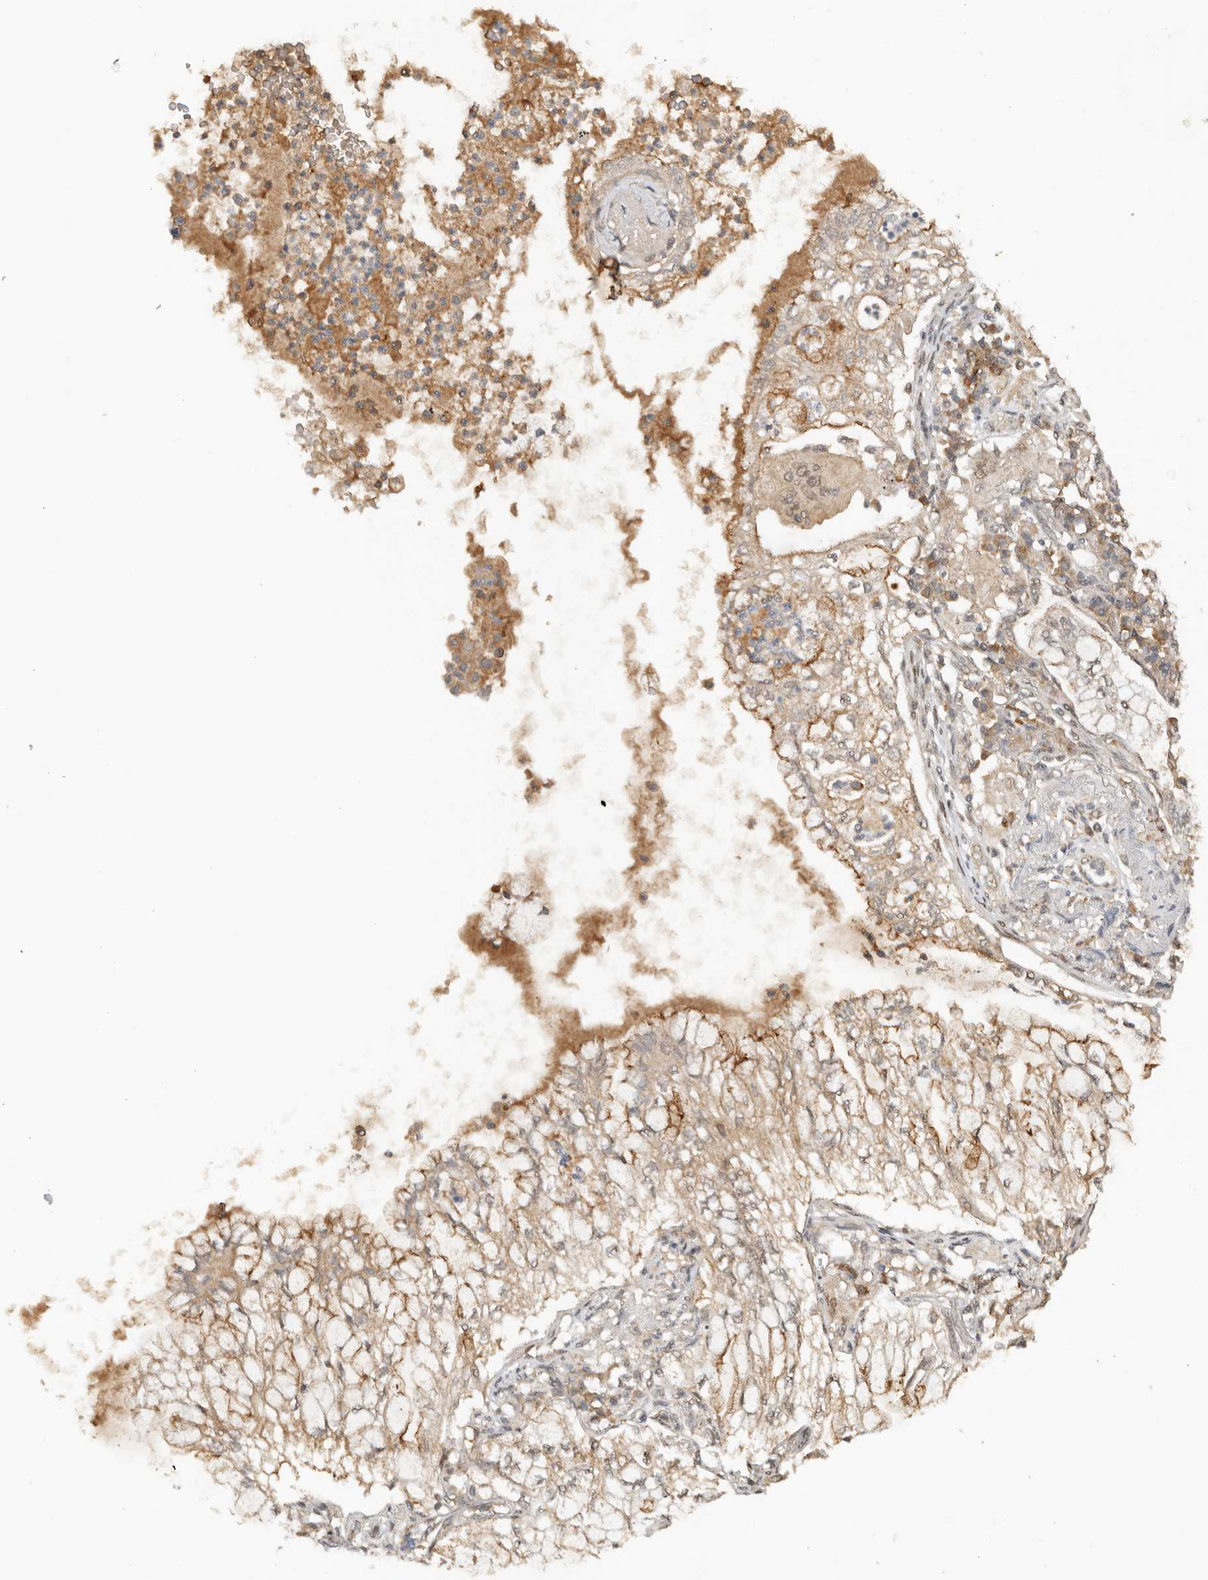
{"staining": {"intensity": "weak", "quantity": "<25%", "location": "cytoplasmic/membranous"}, "tissue": "lung cancer", "cell_type": "Tumor cells", "image_type": "cancer", "snomed": [{"axis": "morphology", "description": "Adenocarcinoma, NOS"}, {"axis": "topography", "description": "Lung"}], "caption": "Immunohistochemical staining of human lung adenocarcinoma exhibits no significant expression in tumor cells.", "gene": "SEC14L1", "patient": {"sex": "female", "age": 70}}